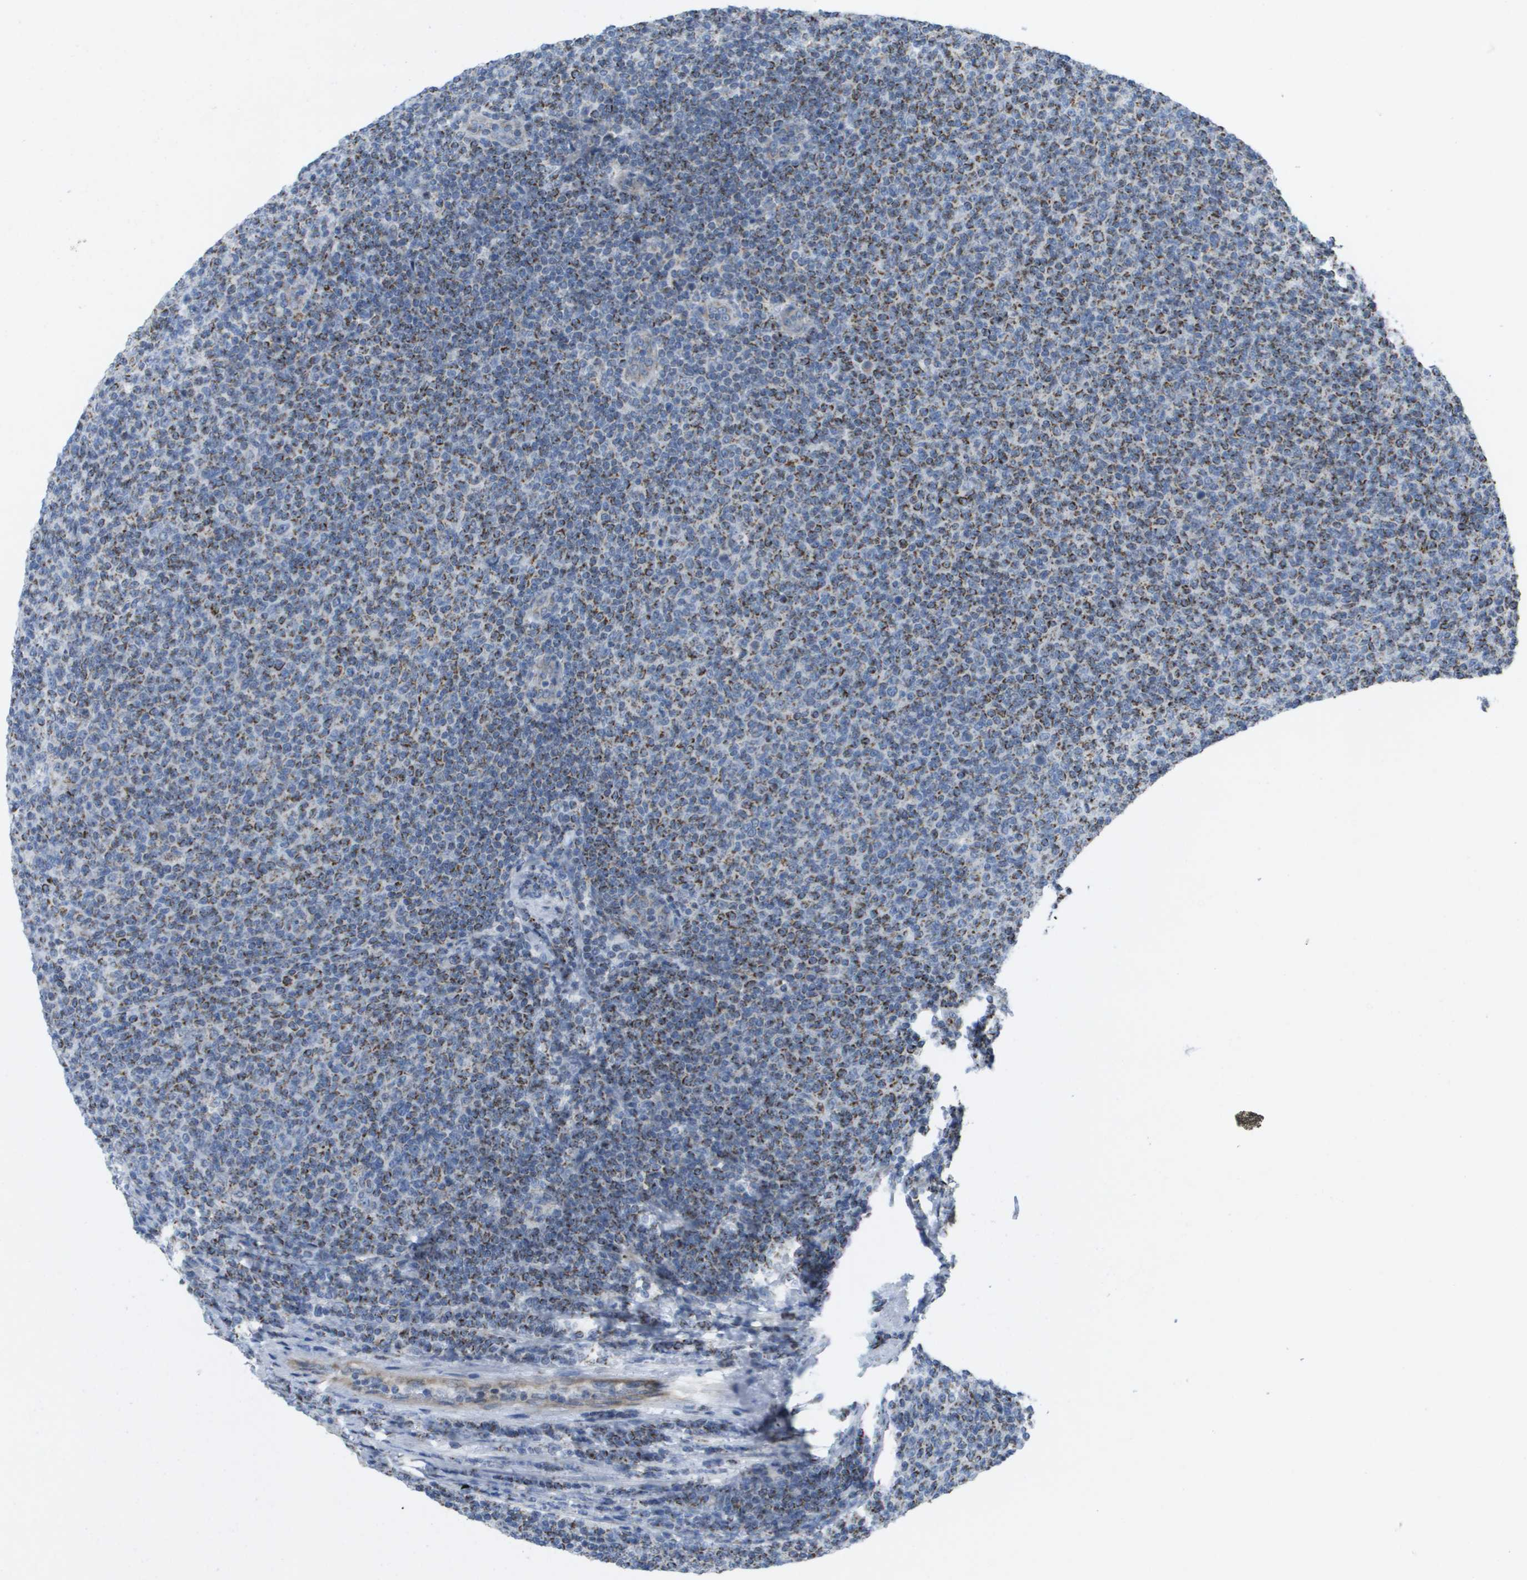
{"staining": {"intensity": "moderate", "quantity": "25%-75%", "location": "cytoplasmic/membranous"}, "tissue": "lymphoma", "cell_type": "Tumor cells", "image_type": "cancer", "snomed": [{"axis": "morphology", "description": "Malignant lymphoma, non-Hodgkin's type, Low grade"}, {"axis": "topography", "description": "Lymph node"}], "caption": "Human malignant lymphoma, non-Hodgkin's type (low-grade) stained for a protein (brown) exhibits moderate cytoplasmic/membranous positive expression in about 25%-75% of tumor cells.", "gene": "TMEM223", "patient": {"sex": "male", "age": 66}}